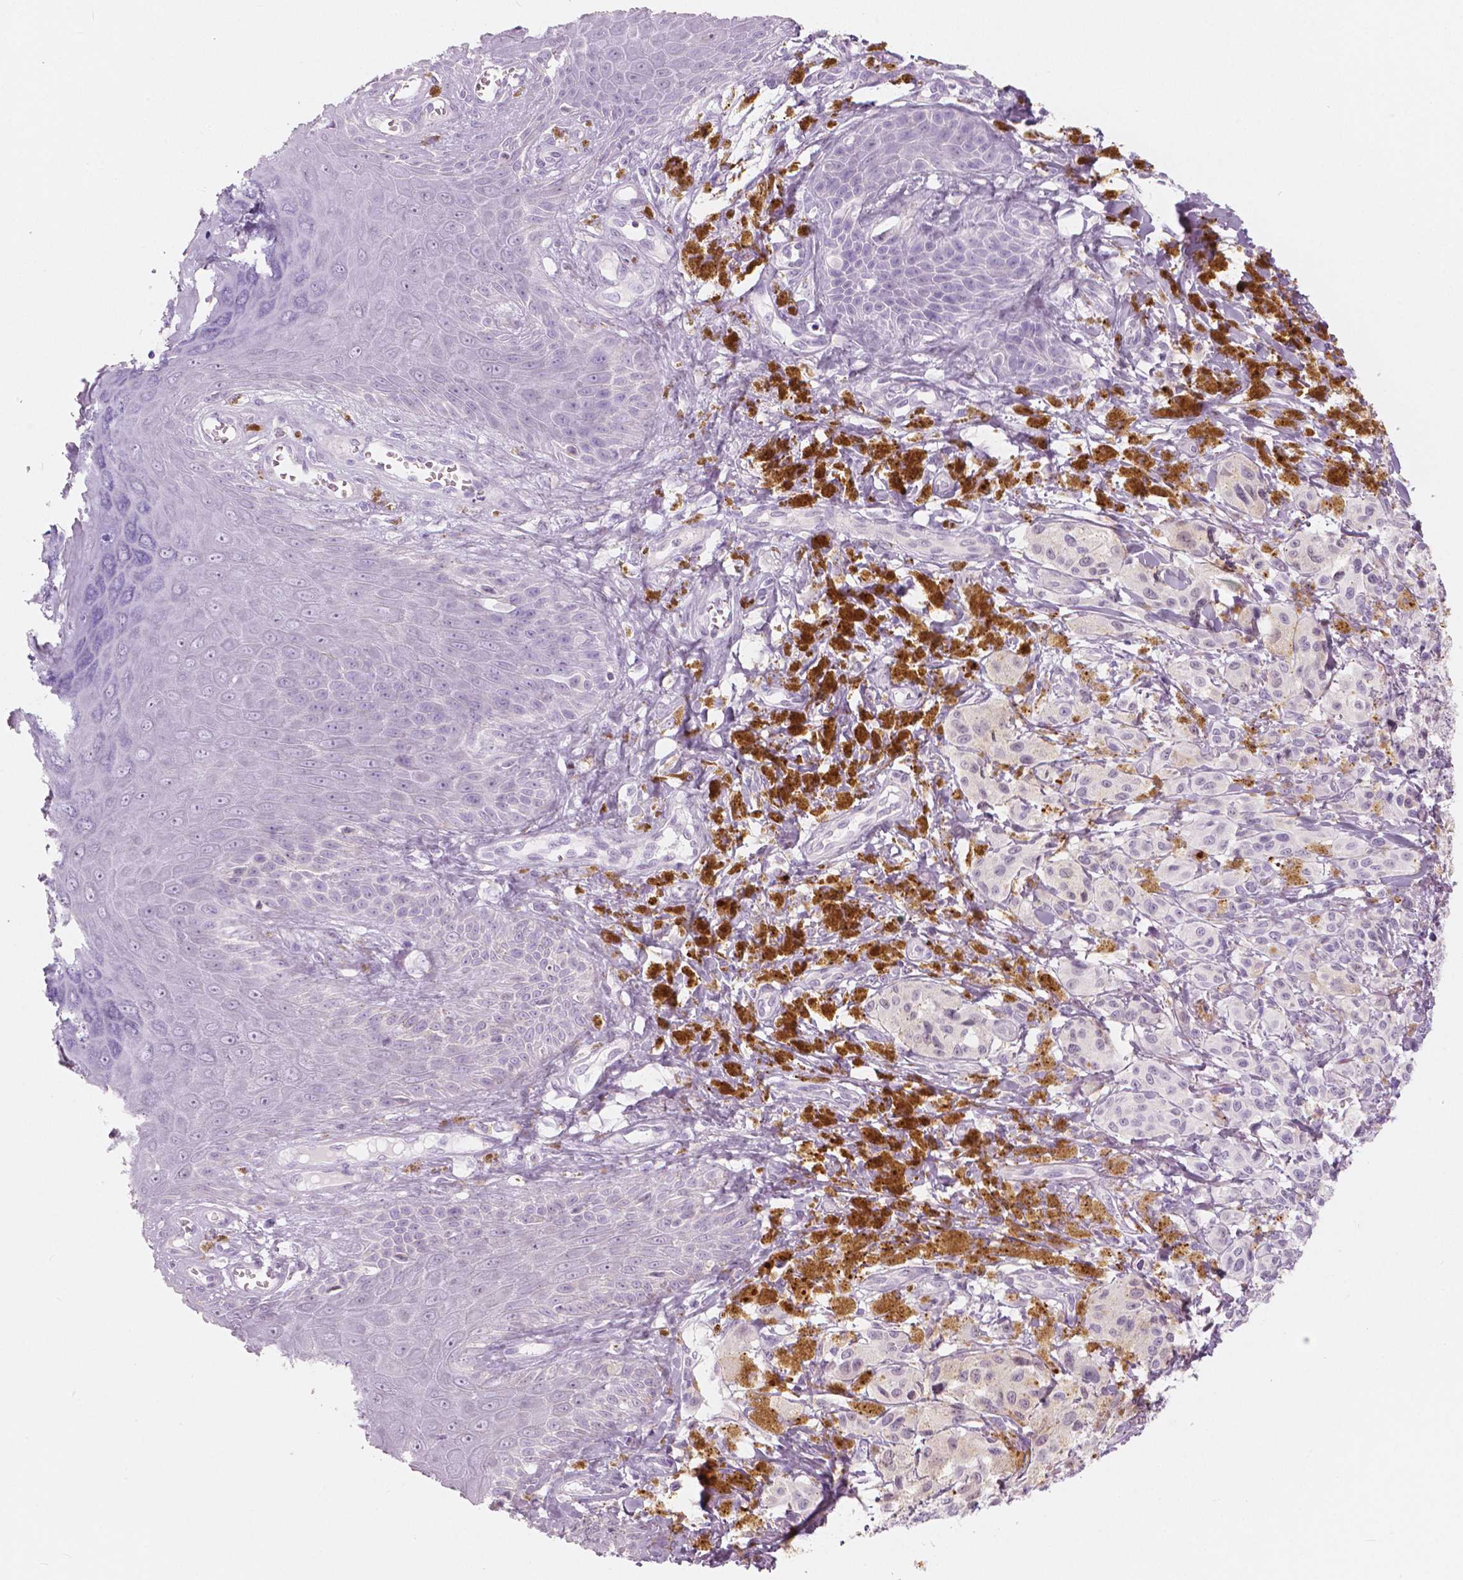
{"staining": {"intensity": "negative", "quantity": "none", "location": "none"}, "tissue": "melanoma", "cell_type": "Tumor cells", "image_type": "cancer", "snomed": [{"axis": "morphology", "description": "Malignant melanoma, NOS"}, {"axis": "topography", "description": "Skin"}], "caption": "Melanoma was stained to show a protein in brown. There is no significant expression in tumor cells.", "gene": "A4GNT", "patient": {"sex": "female", "age": 80}}